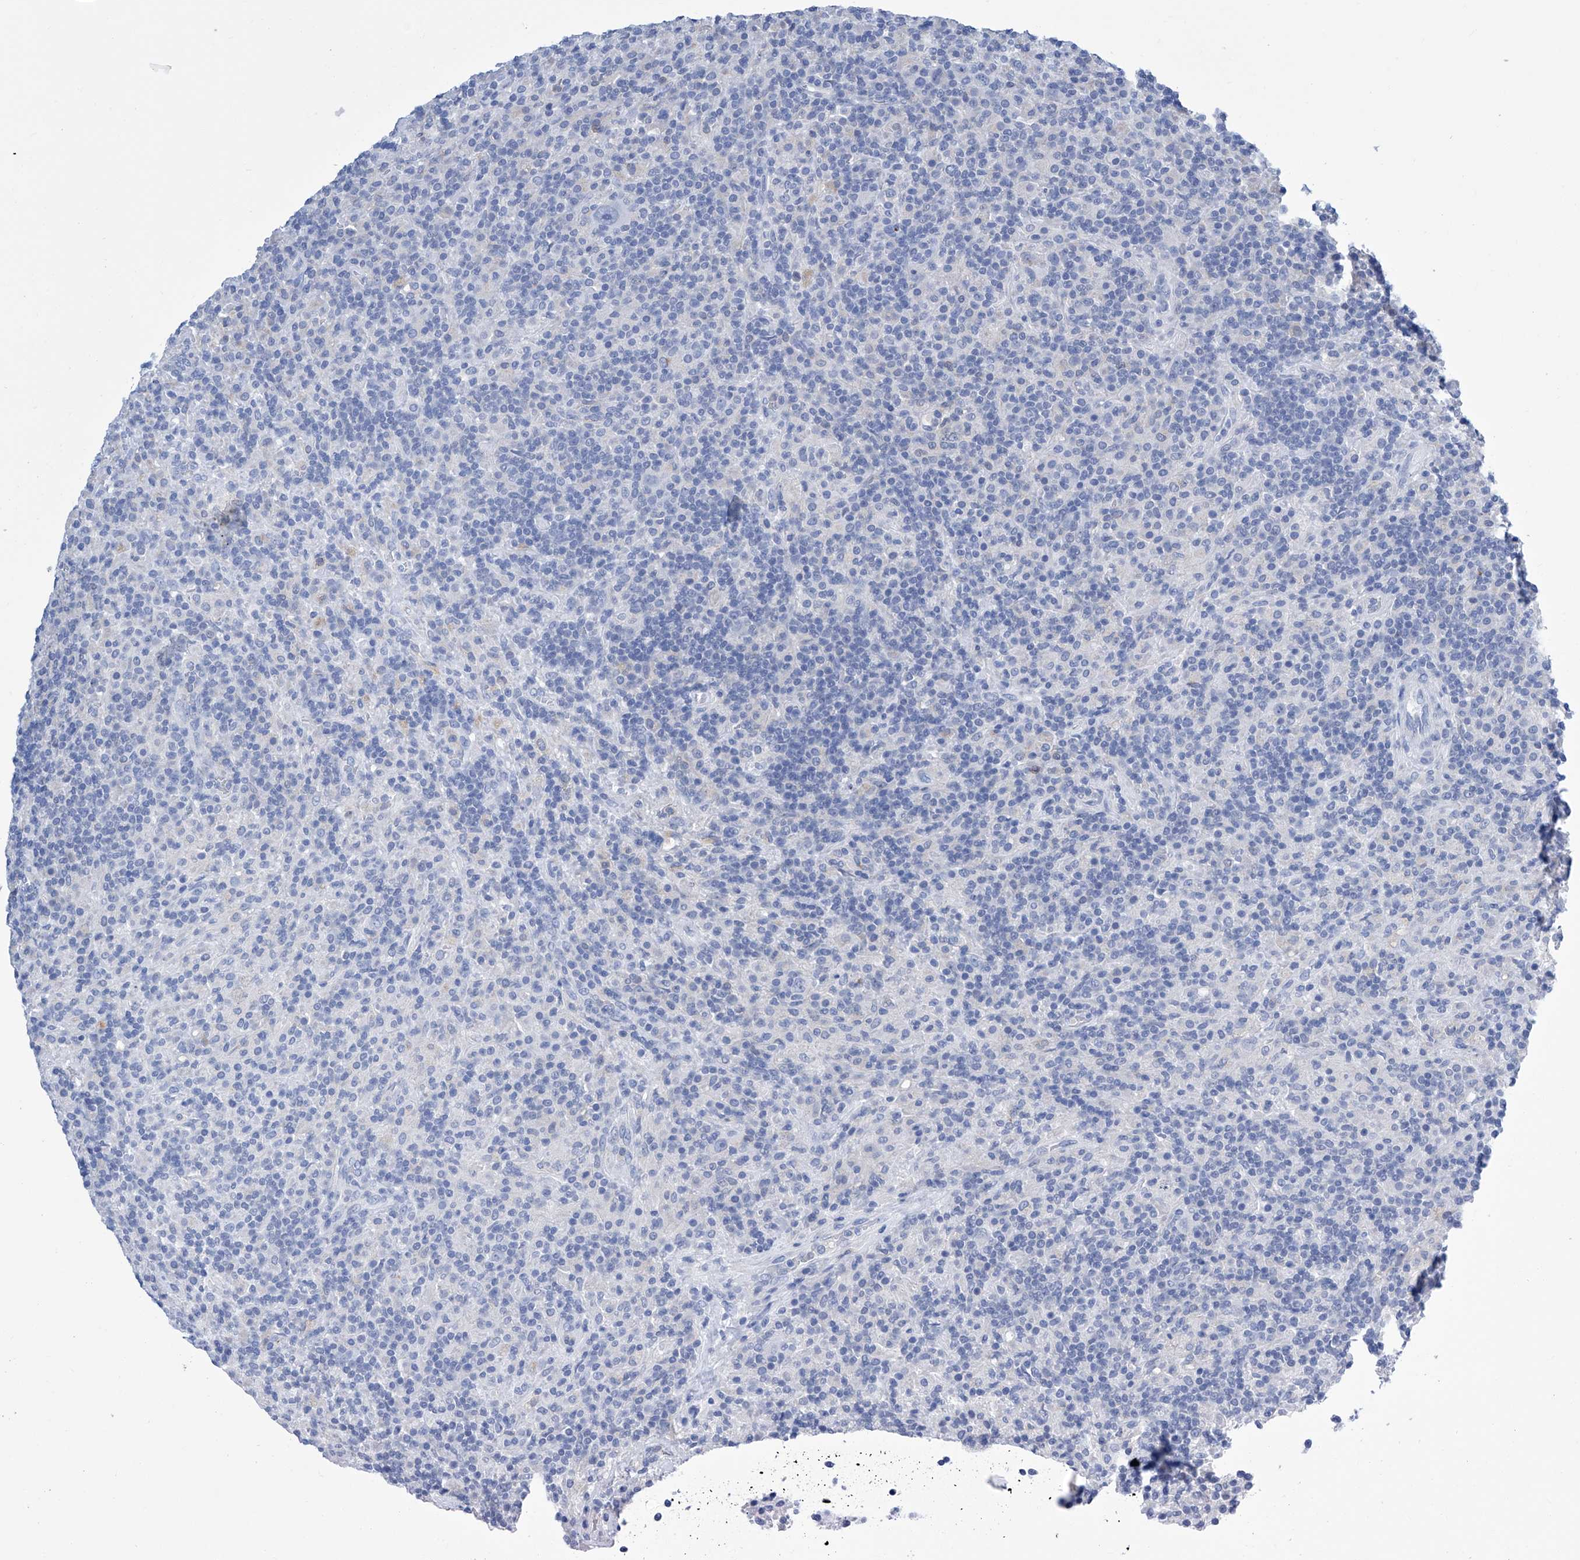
{"staining": {"intensity": "negative", "quantity": "none", "location": "none"}, "tissue": "lymphoma", "cell_type": "Tumor cells", "image_type": "cancer", "snomed": [{"axis": "morphology", "description": "Hodgkin's disease, NOS"}, {"axis": "topography", "description": "Lymph node"}], "caption": "Immunohistochemistry photomicrograph of lymphoma stained for a protein (brown), which displays no expression in tumor cells.", "gene": "IMPA2", "patient": {"sex": "male", "age": 70}}